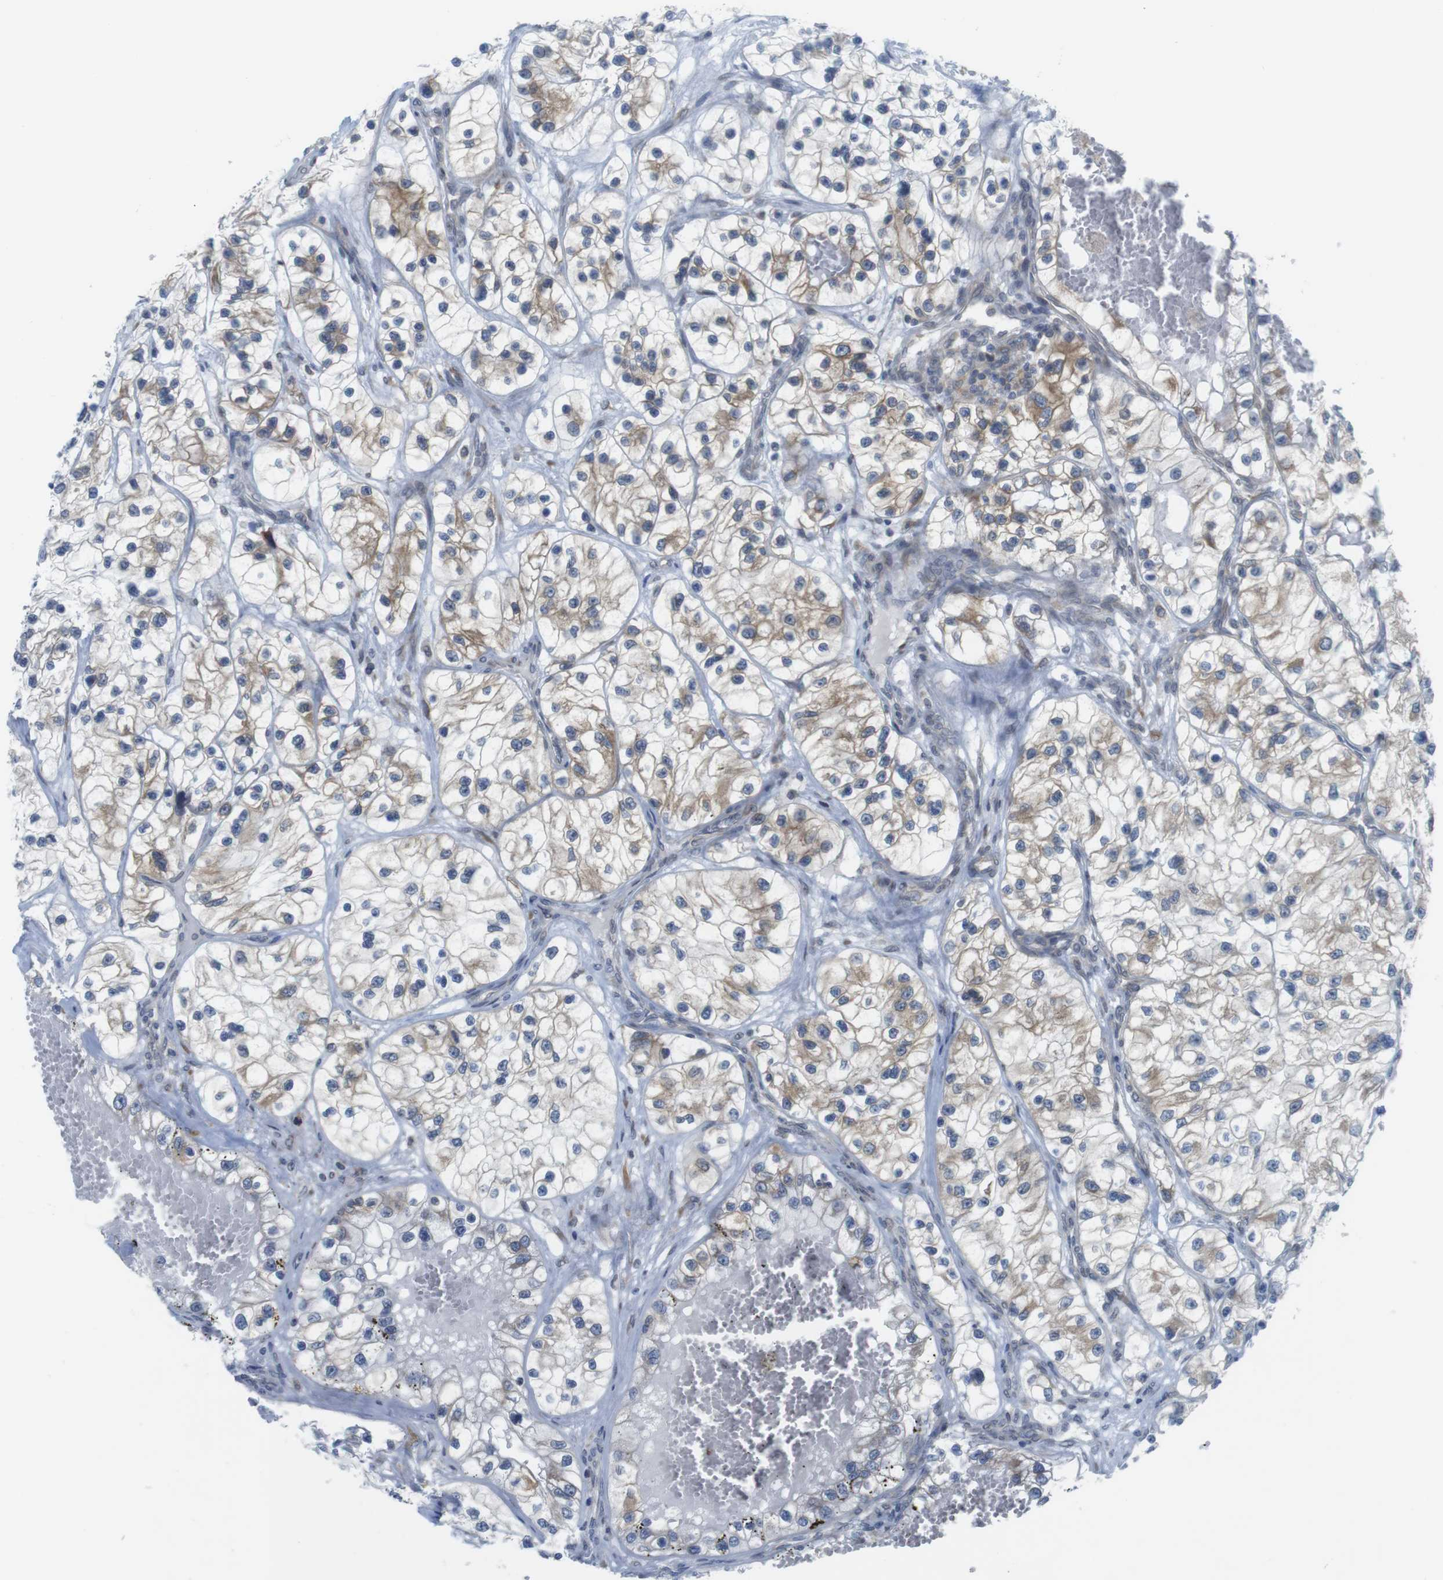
{"staining": {"intensity": "moderate", "quantity": "<25%", "location": "cytoplasmic/membranous"}, "tissue": "renal cancer", "cell_type": "Tumor cells", "image_type": "cancer", "snomed": [{"axis": "morphology", "description": "Adenocarcinoma, NOS"}, {"axis": "topography", "description": "Kidney"}], "caption": "Immunohistochemical staining of renal cancer displays moderate cytoplasmic/membranous protein expression in approximately <25% of tumor cells.", "gene": "ERGIC3", "patient": {"sex": "female", "age": 57}}